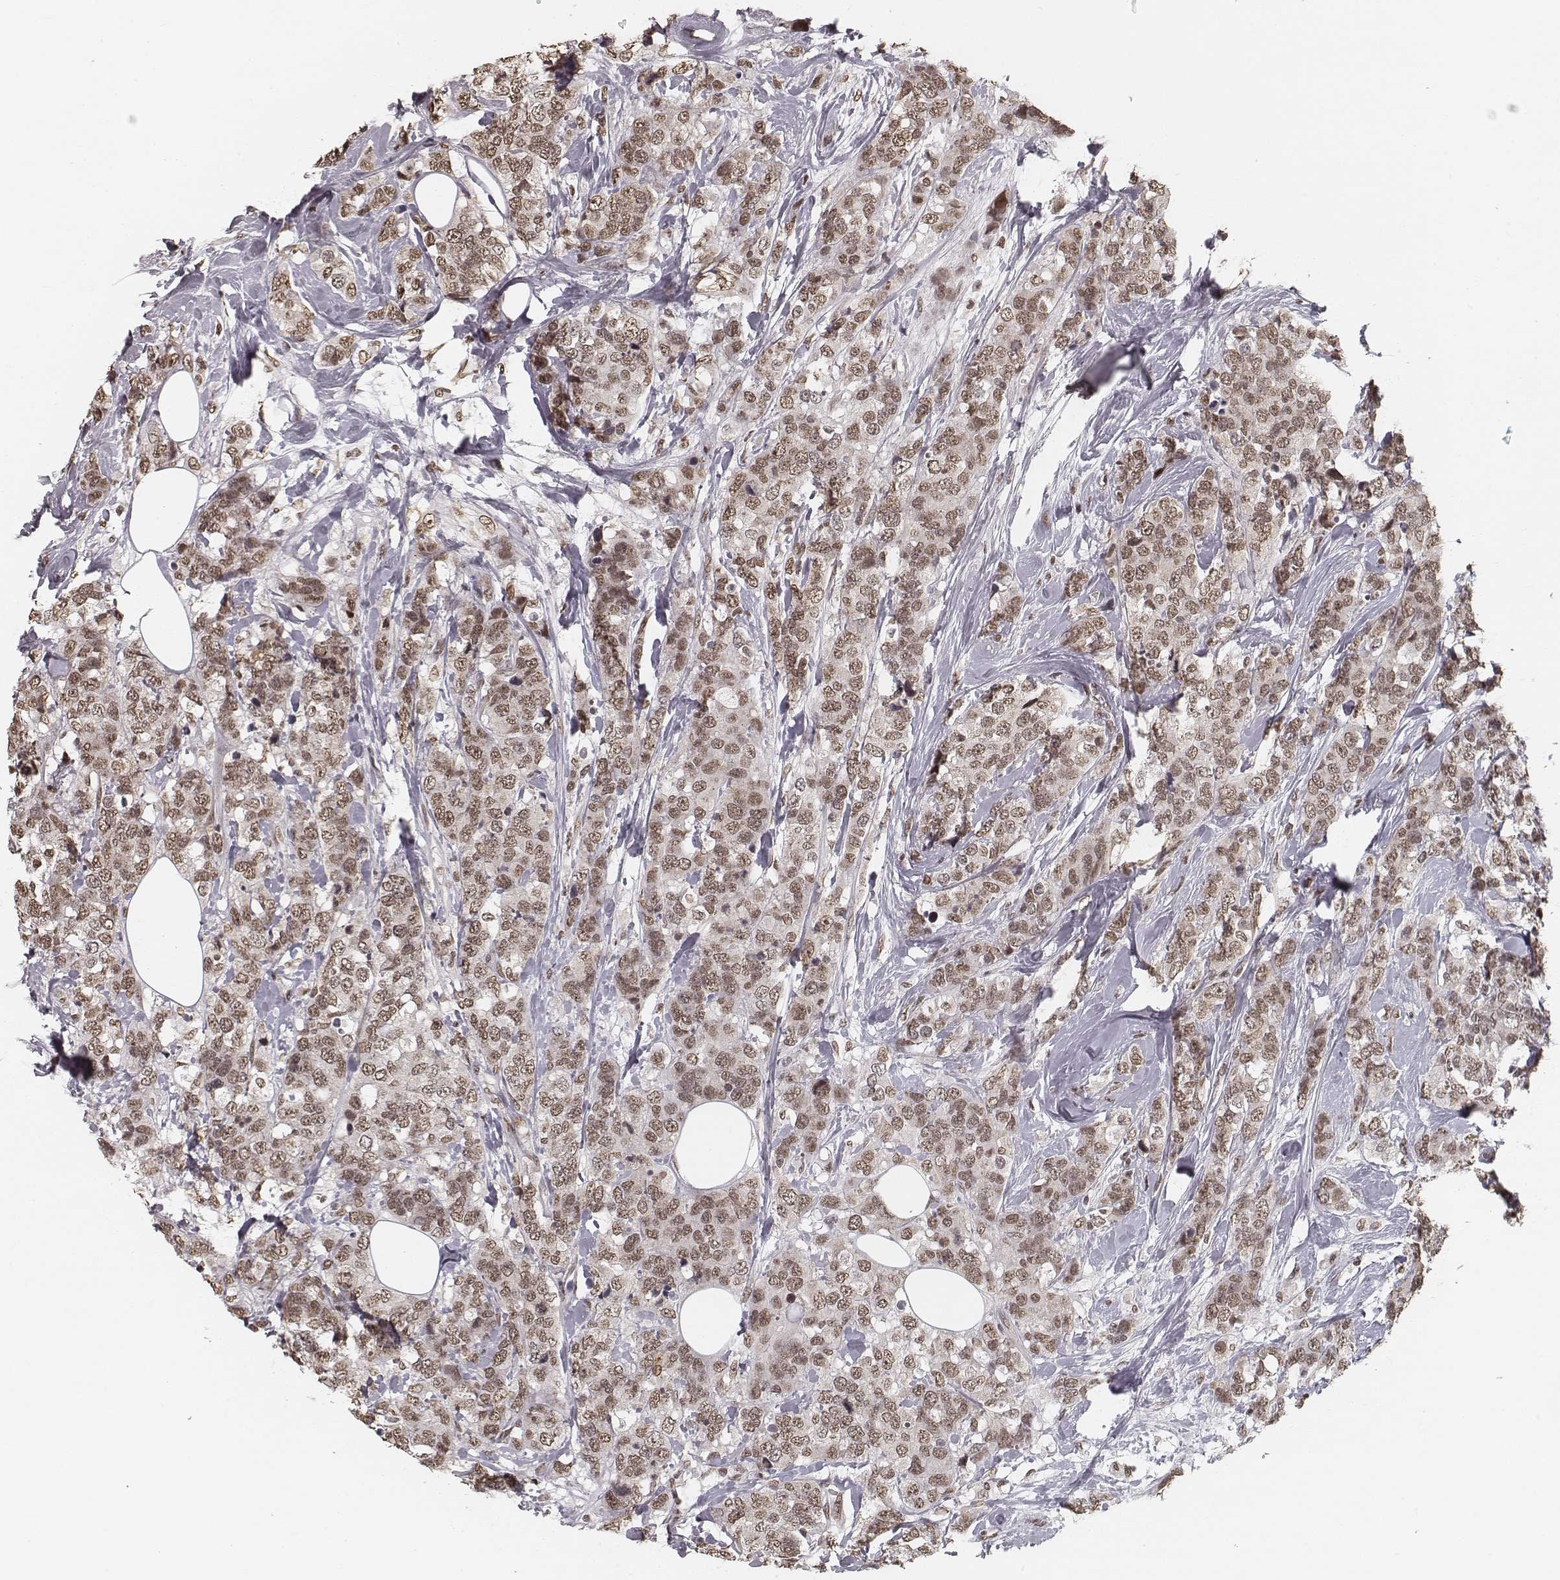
{"staining": {"intensity": "weak", "quantity": ">75%", "location": "nuclear"}, "tissue": "breast cancer", "cell_type": "Tumor cells", "image_type": "cancer", "snomed": [{"axis": "morphology", "description": "Lobular carcinoma"}, {"axis": "topography", "description": "Breast"}], "caption": "Immunohistochemical staining of human breast cancer reveals low levels of weak nuclear protein staining in about >75% of tumor cells.", "gene": "HMGA2", "patient": {"sex": "female", "age": 59}}